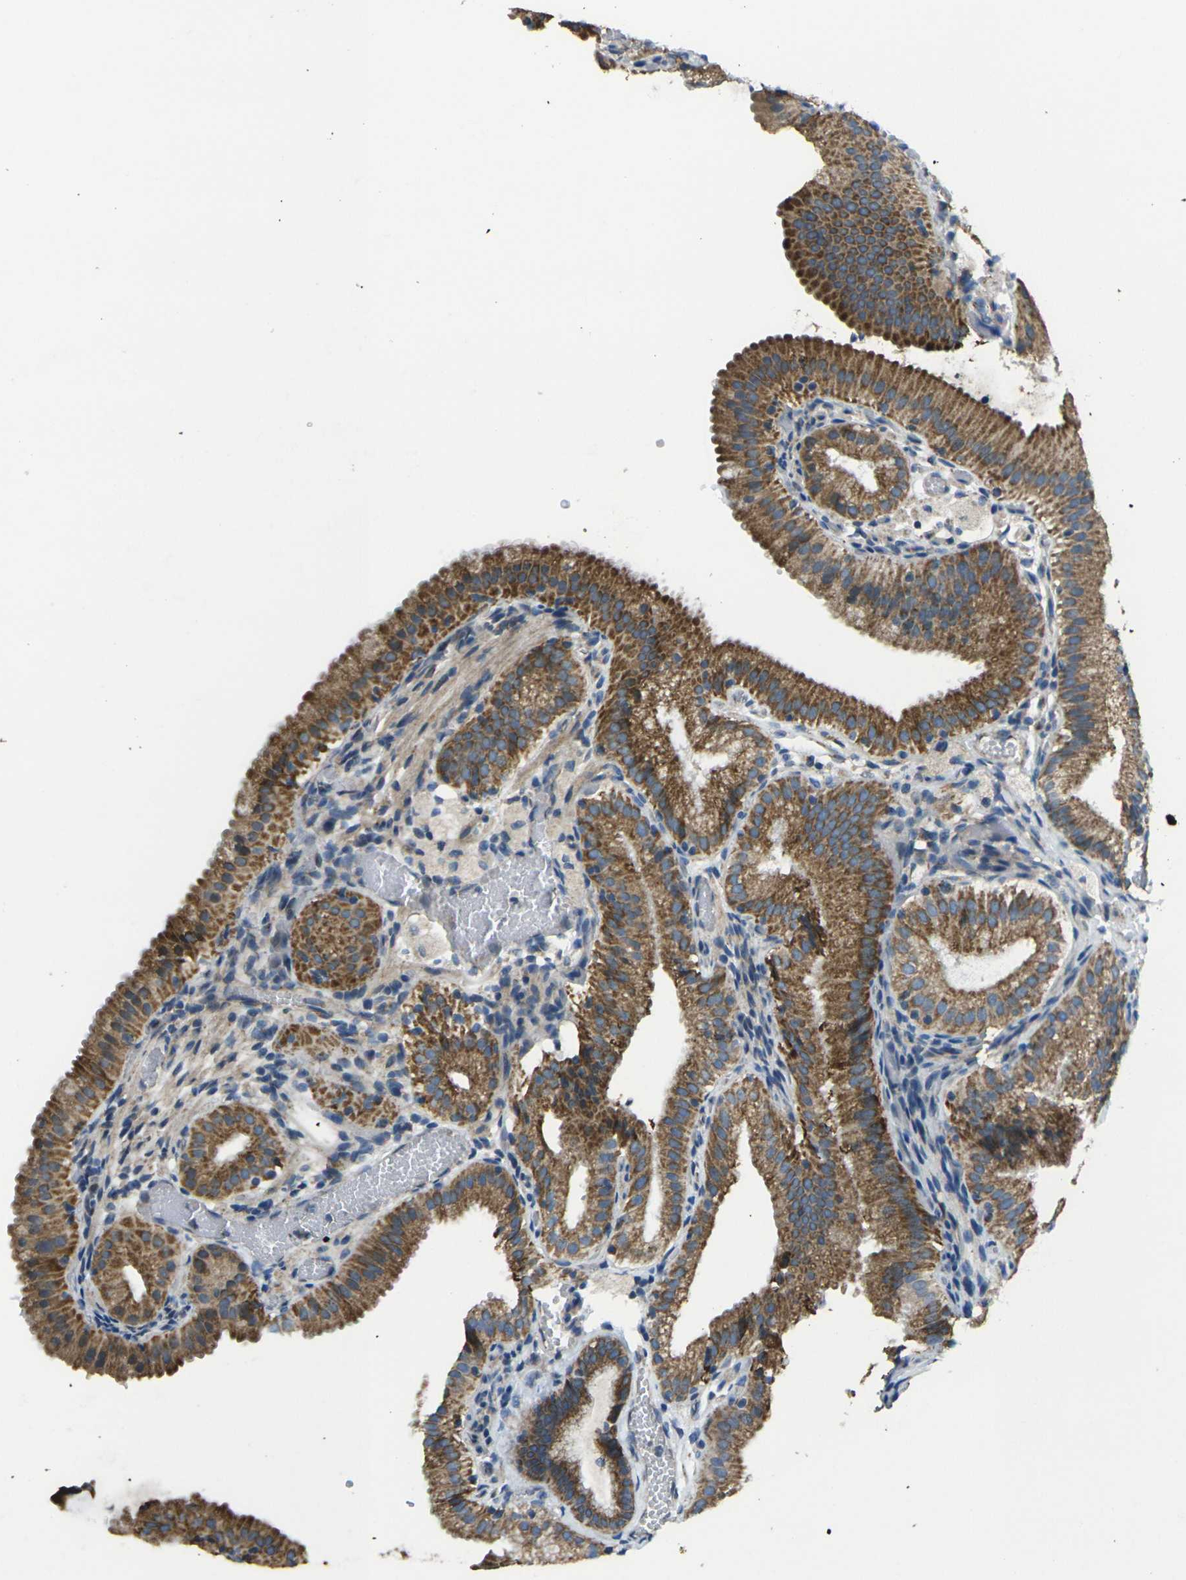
{"staining": {"intensity": "moderate", "quantity": ">75%", "location": "cytoplasmic/membranous"}, "tissue": "gallbladder", "cell_type": "Glandular cells", "image_type": "normal", "snomed": [{"axis": "morphology", "description": "Normal tissue, NOS"}, {"axis": "topography", "description": "Gallbladder"}], "caption": "High-power microscopy captured an IHC micrograph of normal gallbladder, revealing moderate cytoplasmic/membranous positivity in about >75% of glandular cells.", "gene": "TMEM120B", "patient": {"sex": "male", "age": 54}}